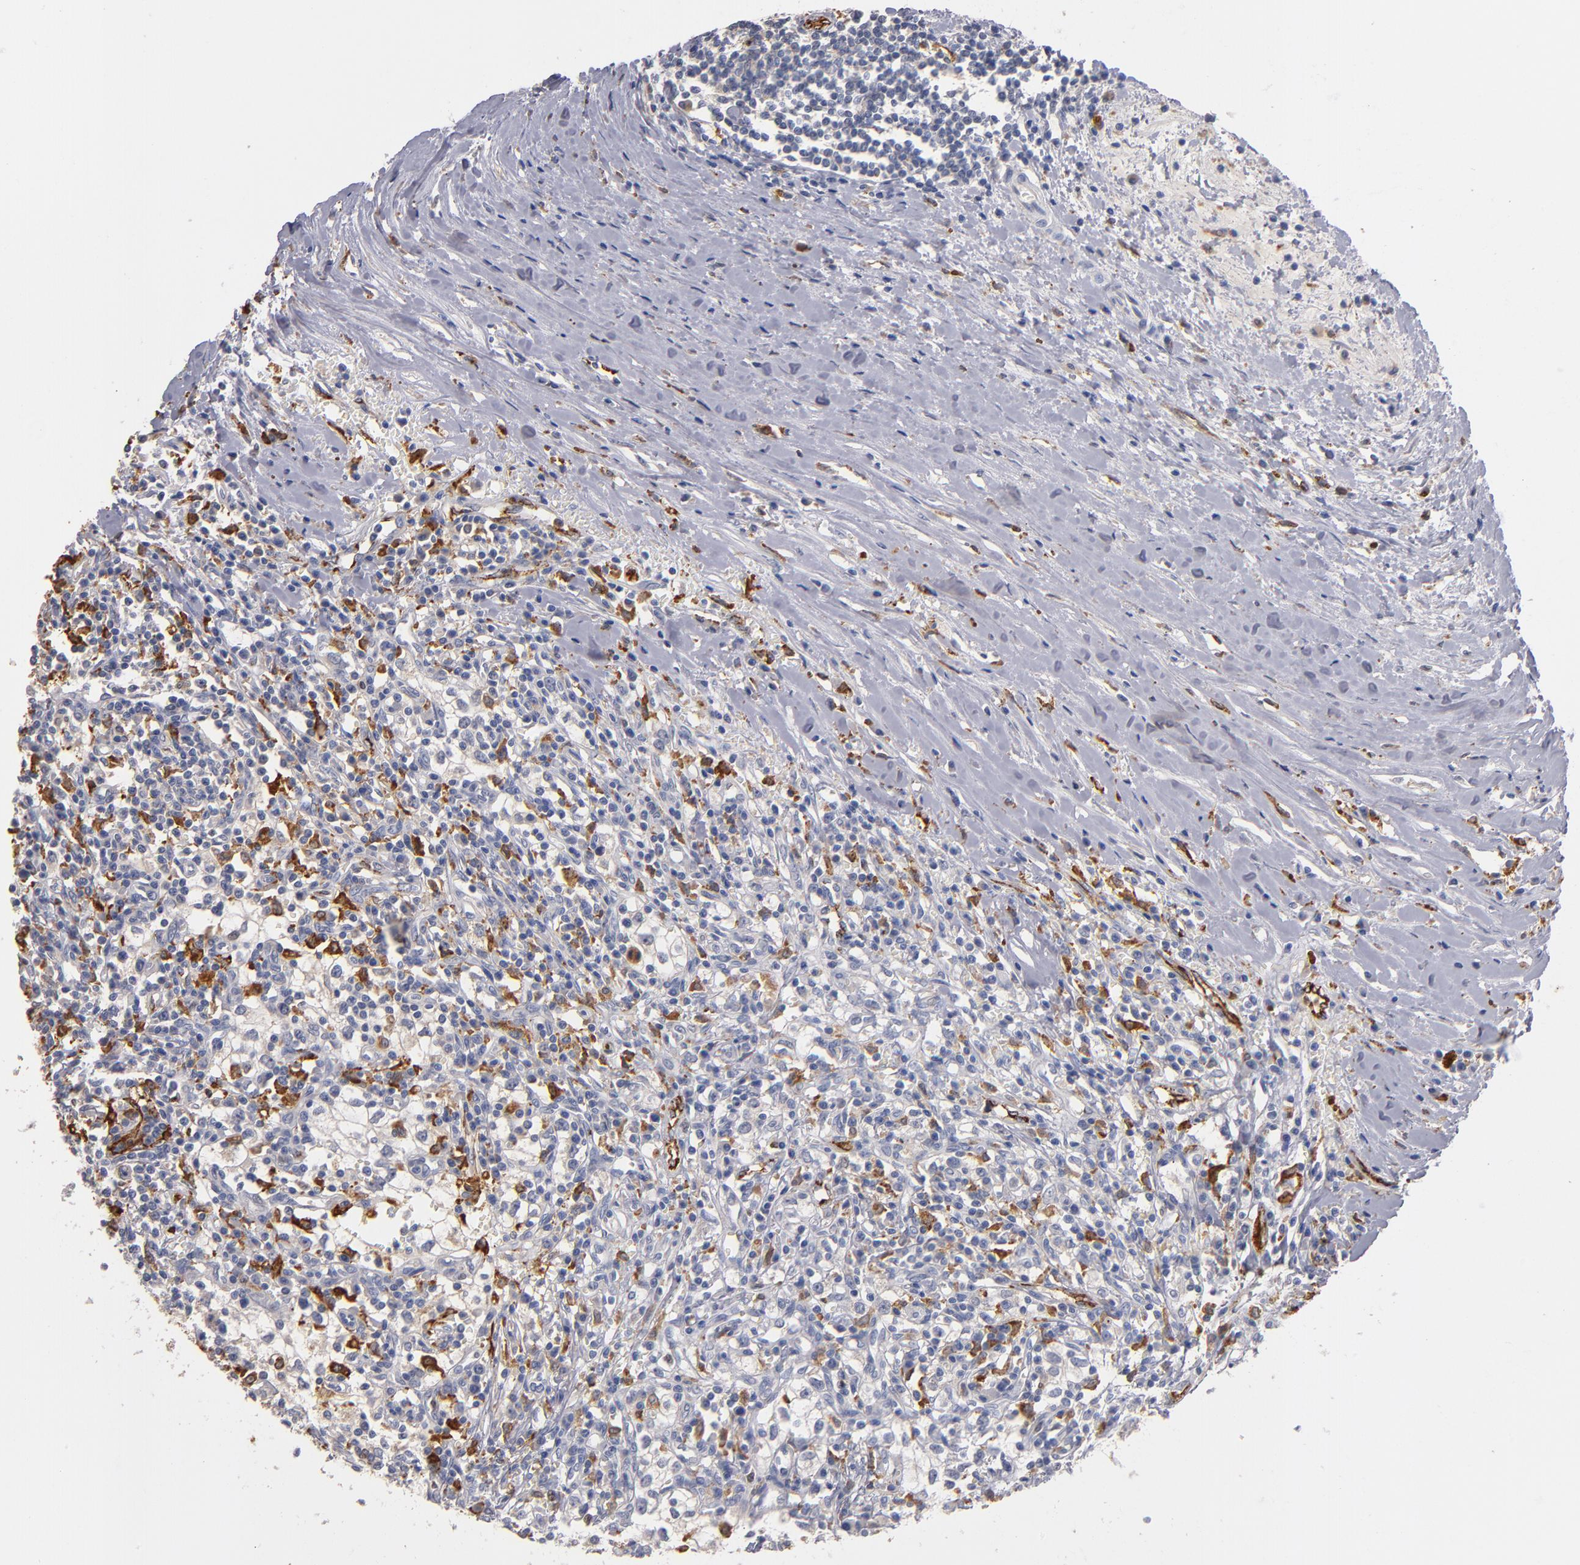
{"staining": {"intensity": "weak", "quantity": "<25%", "location": "cytoplasmic/membranous"}, "tissue": "renal cancer", "cell_type": "Tumor cells", "image_type": "cancer", "snomed": [{"axis": "morphology", "description": "Adenocarcinoma, NOS"}, {"axis": "topography", "description": "Kidney"}], "caption": "High power microscopy image of an immunohistochemistry (IHC) histopathology image of renal adenocarcinoma, revealing no significant expression in tumor cells. (Stains: DAB (3,3'-diaminobenzidine) immunohistochemistry with hematoxylin counter stain, Microscopy: brightfield microscopy at high magnification).", "gene": "SELP", "patient": {"sex": "male", "age": 82}}